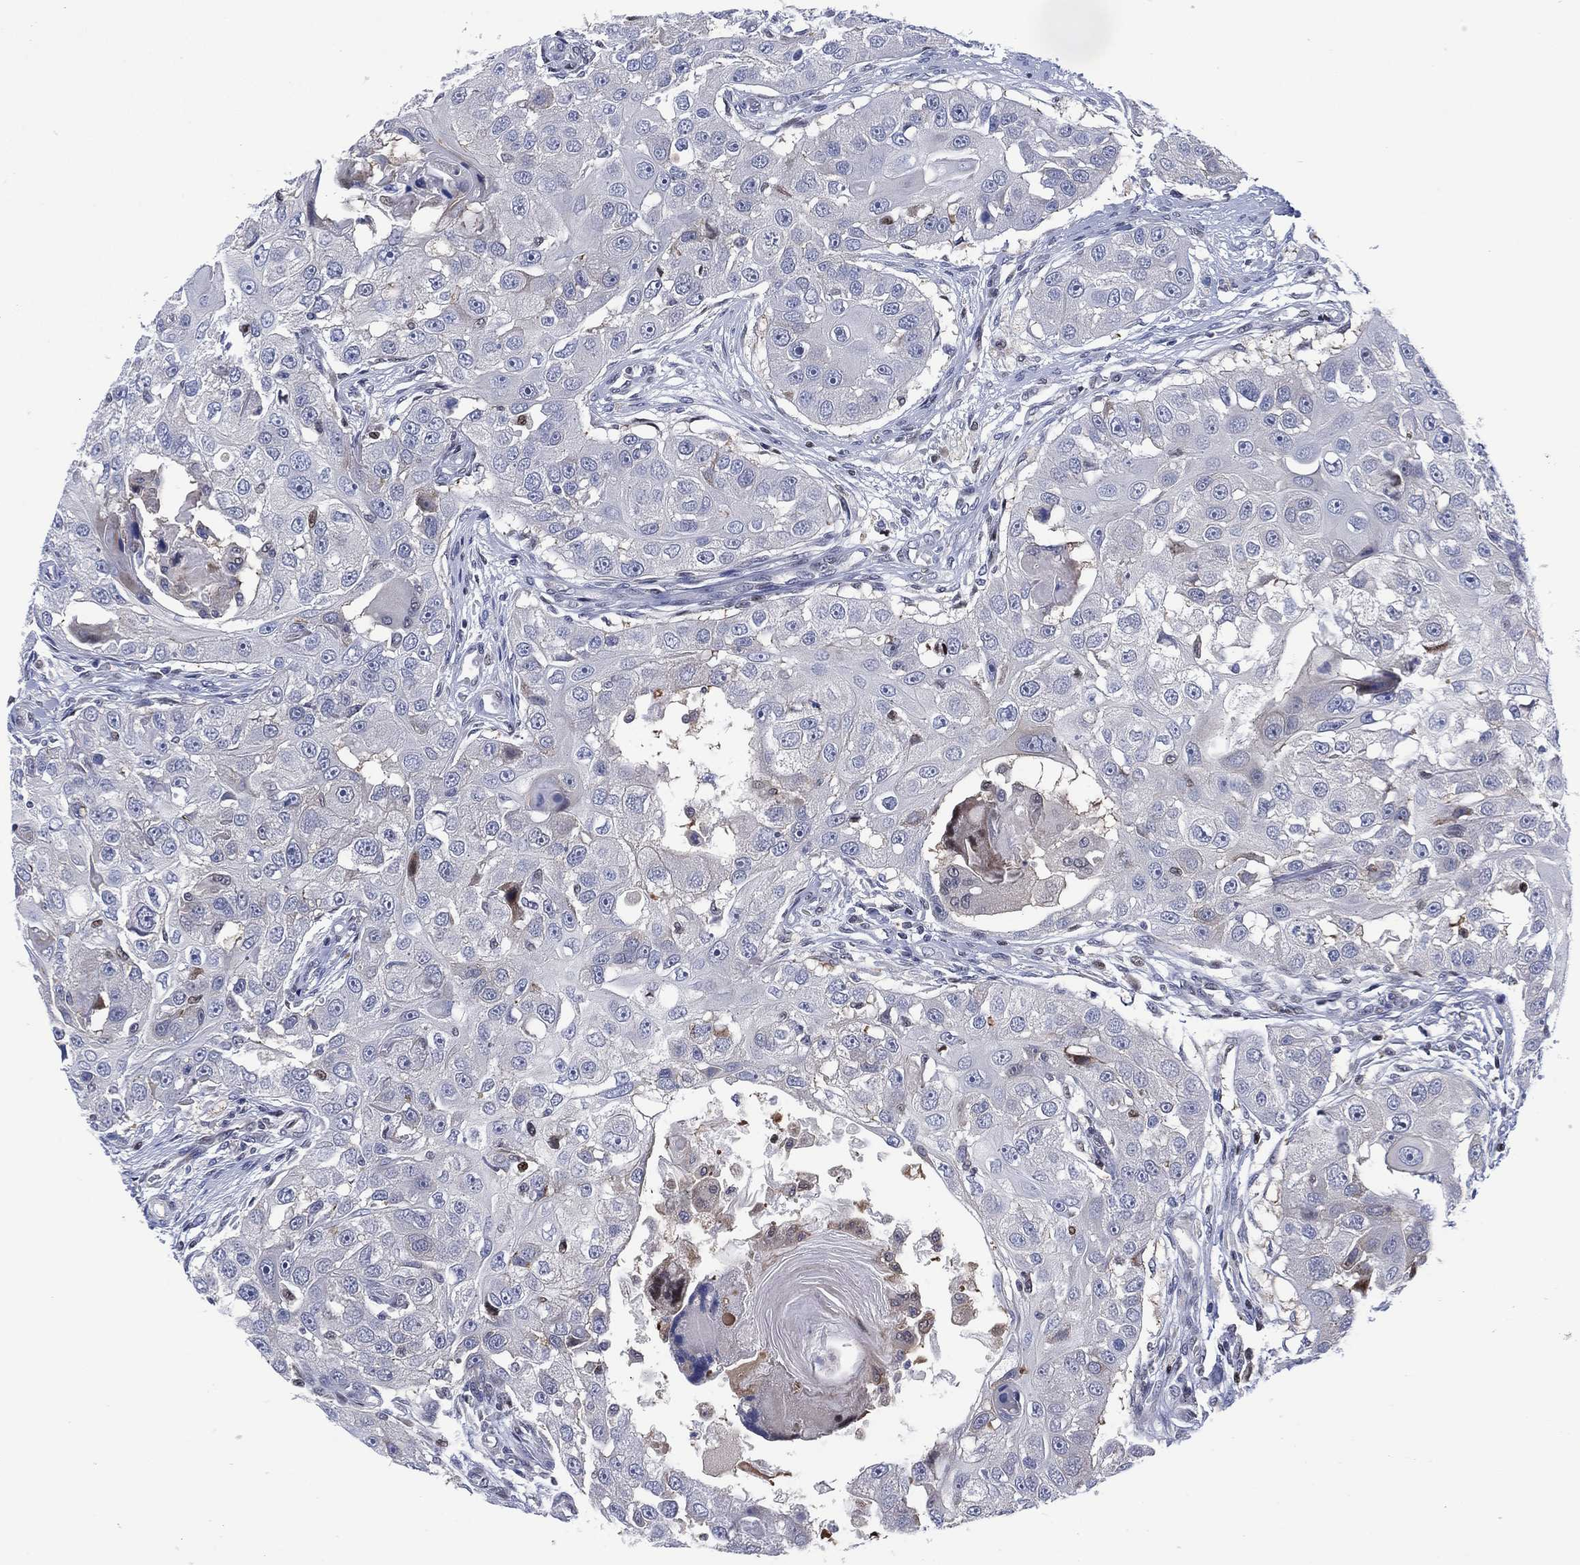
{"staining": {"intensity": "negative", "quantity": "none", "location": "none"}, "tissue": "head and neck cancer", "cell_type": "Tumor cells", "image_type": "cancer", "snomed": [{"axis": "morphology", "description": "Squamous cell carcinoma, NOS"}, {"axis": "topography", "description": "Head-Neck"}], "caption": "Immunohistochemical staining of human head and neck cancer exhibits no significant positivity in tumor cells.", "gene": "SLC4A4", "patient": {"sex": "male", "age": 51}}